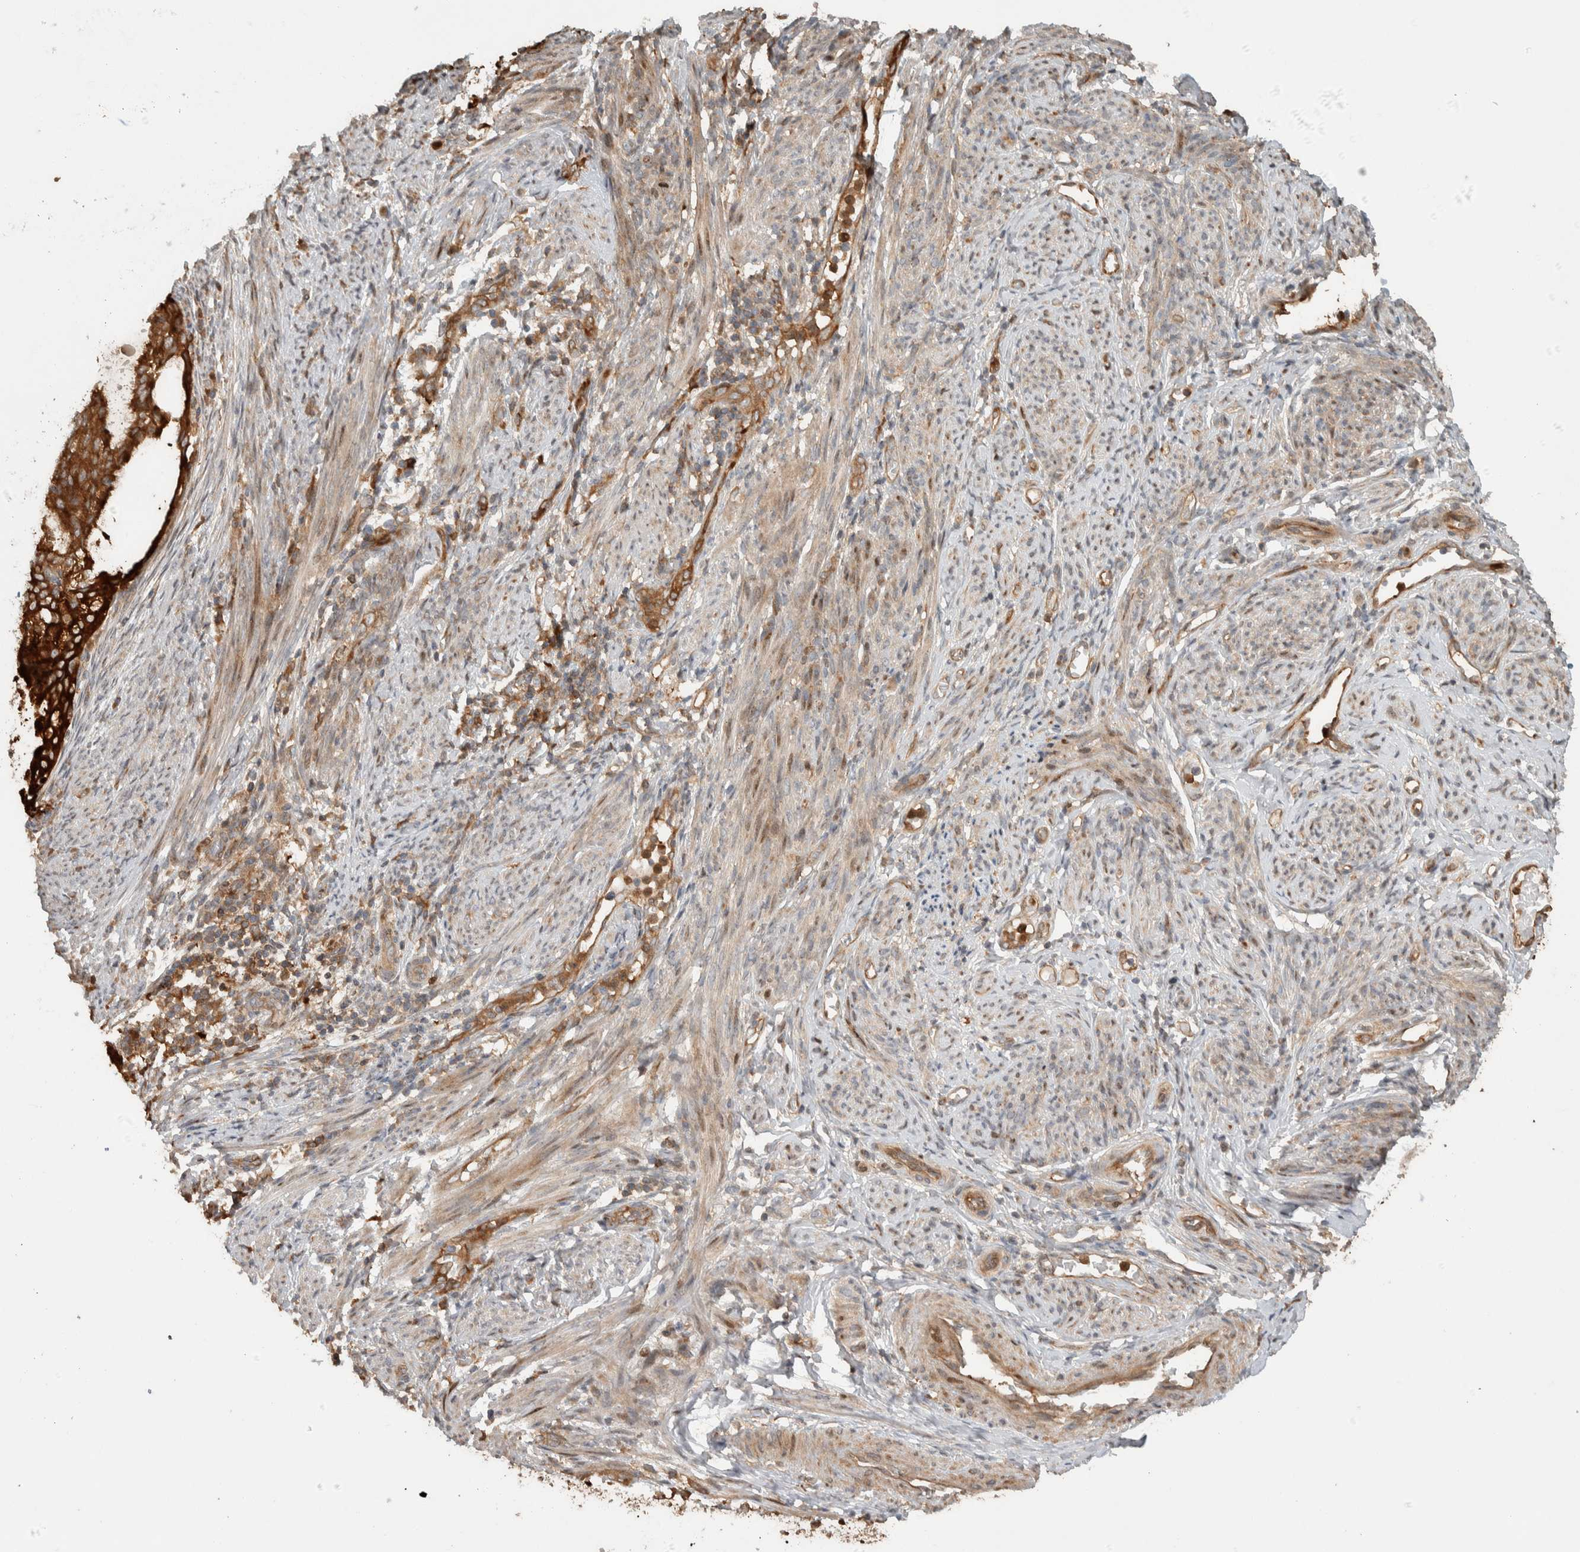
{"staining": {"intensity": "strong", "quantity": ">75%", "location": "cytoplasmic/membranous"}, "tissue": "endometrial cancer", "cell_type": "Tumor cells", "image_type": "cancer", "snomed": [{"axis": "morphology", "description": "Adenocarcinoma, NOS"}, {"axis": "topography", "description": "Endometrium"}], "caption": "Endometrial cancer tissue demonstrates strong cytoplasmic/membranous positivity in approximately >75% of tumor cells, visualized by immunohistochemistry.", "gene": "CNTROB", "patient": {"sex": "female", "age": 58}}